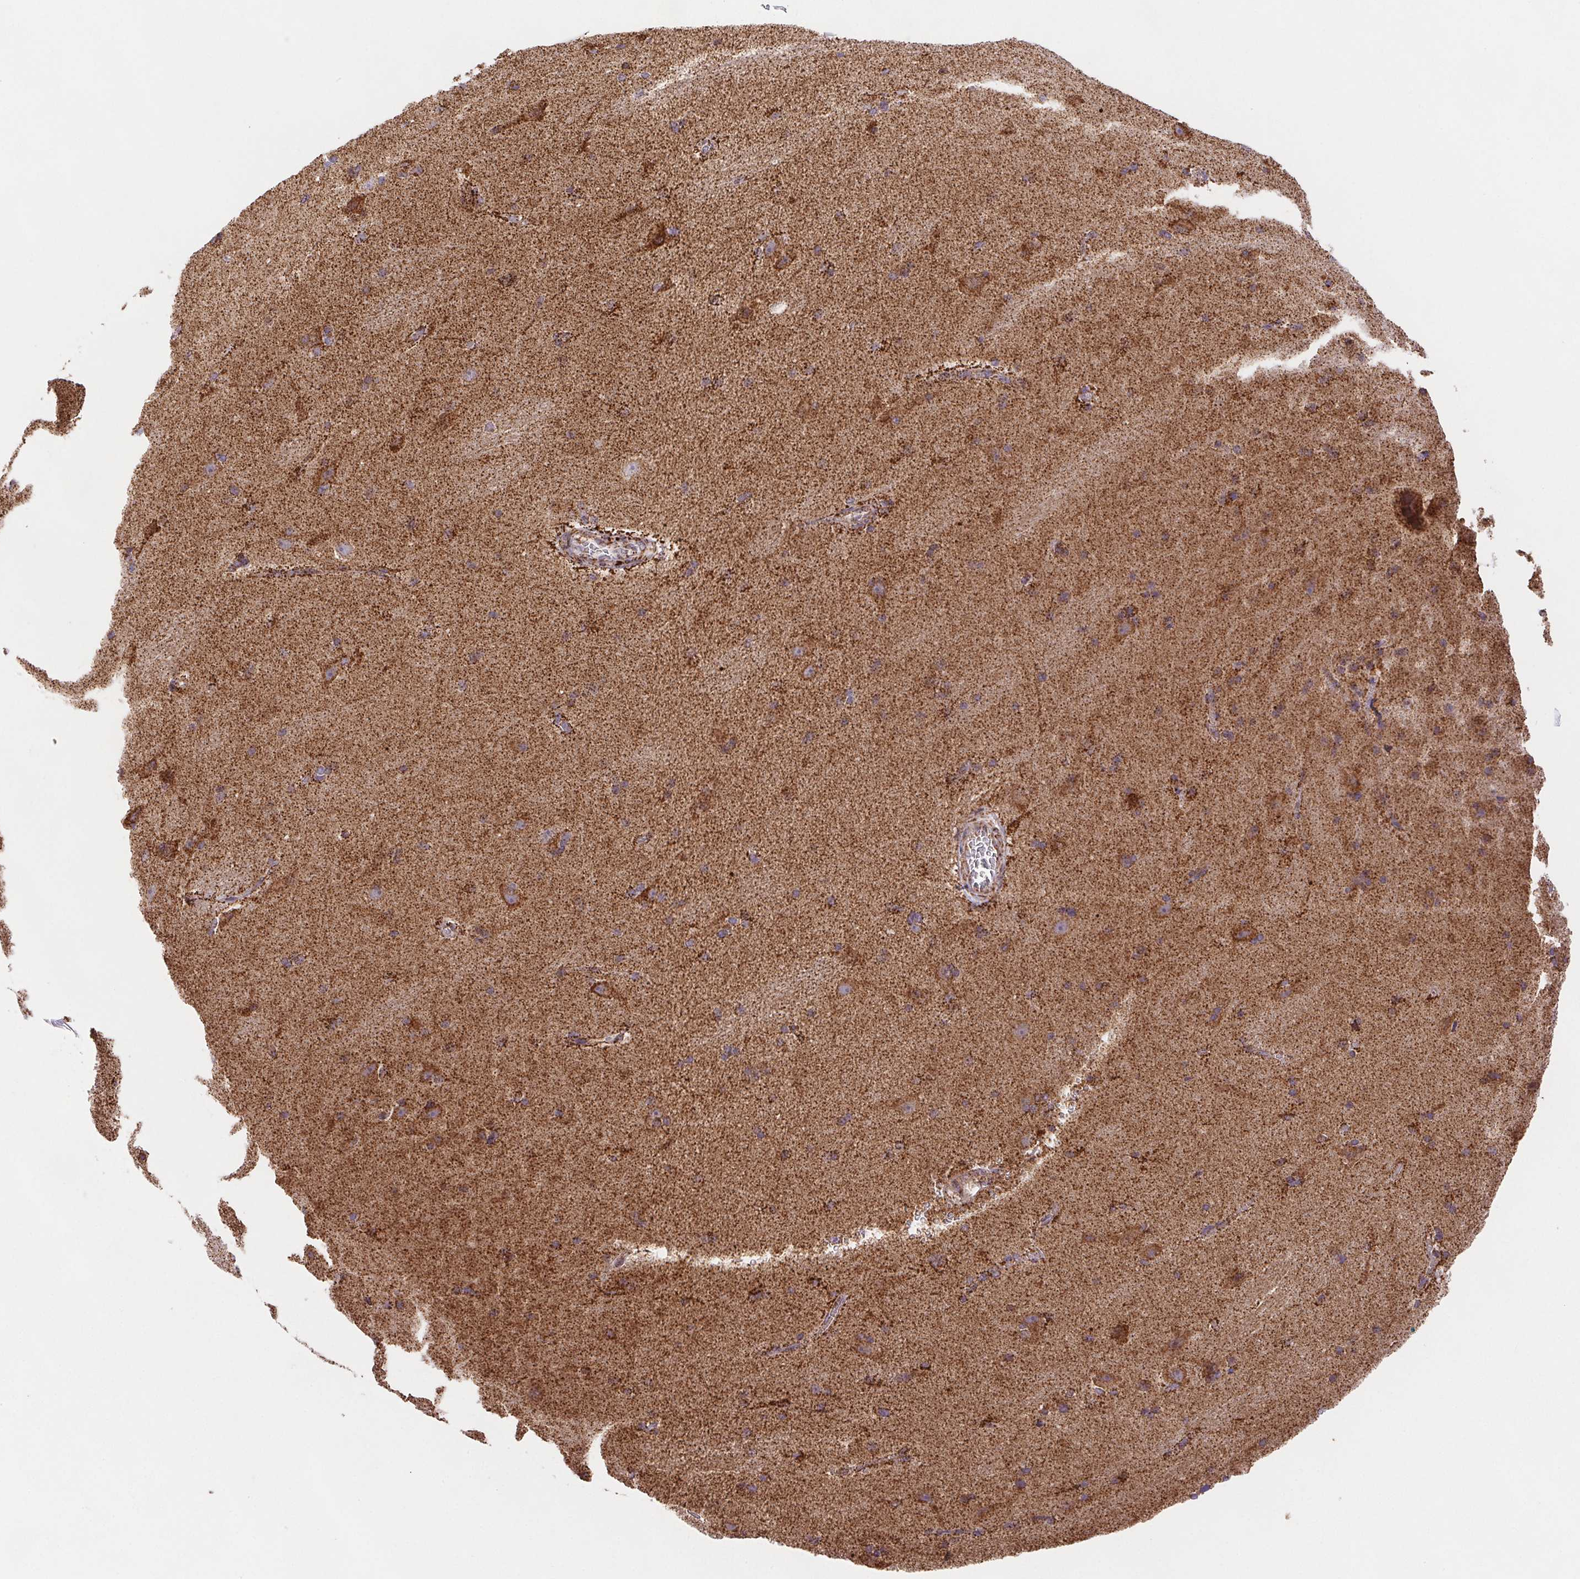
{"staining": {"intensity": "moderate", "quantity": "25%-75%", "location": "cytoplasmic/membranous"}, "tissue": "hippocampus", "cell_type": "Glial cells", "image_type": "normal", "snomed": [{"axis": "morphology", "description": "Normal tissue, NOS"}, {"axis": "topography", "description": "Cerebral cortex"}, {"axis": "topography", "description": "Hippocampus"}], "caption": "Benign hippocampus was stained to show a protein in brown. There is medium levels of moderate cytoplasmic/membranous expression in about 25%-75% of glial cells.", "gene": "NIPSNAP2", "patient": {"sex": "female", "age": 19}}